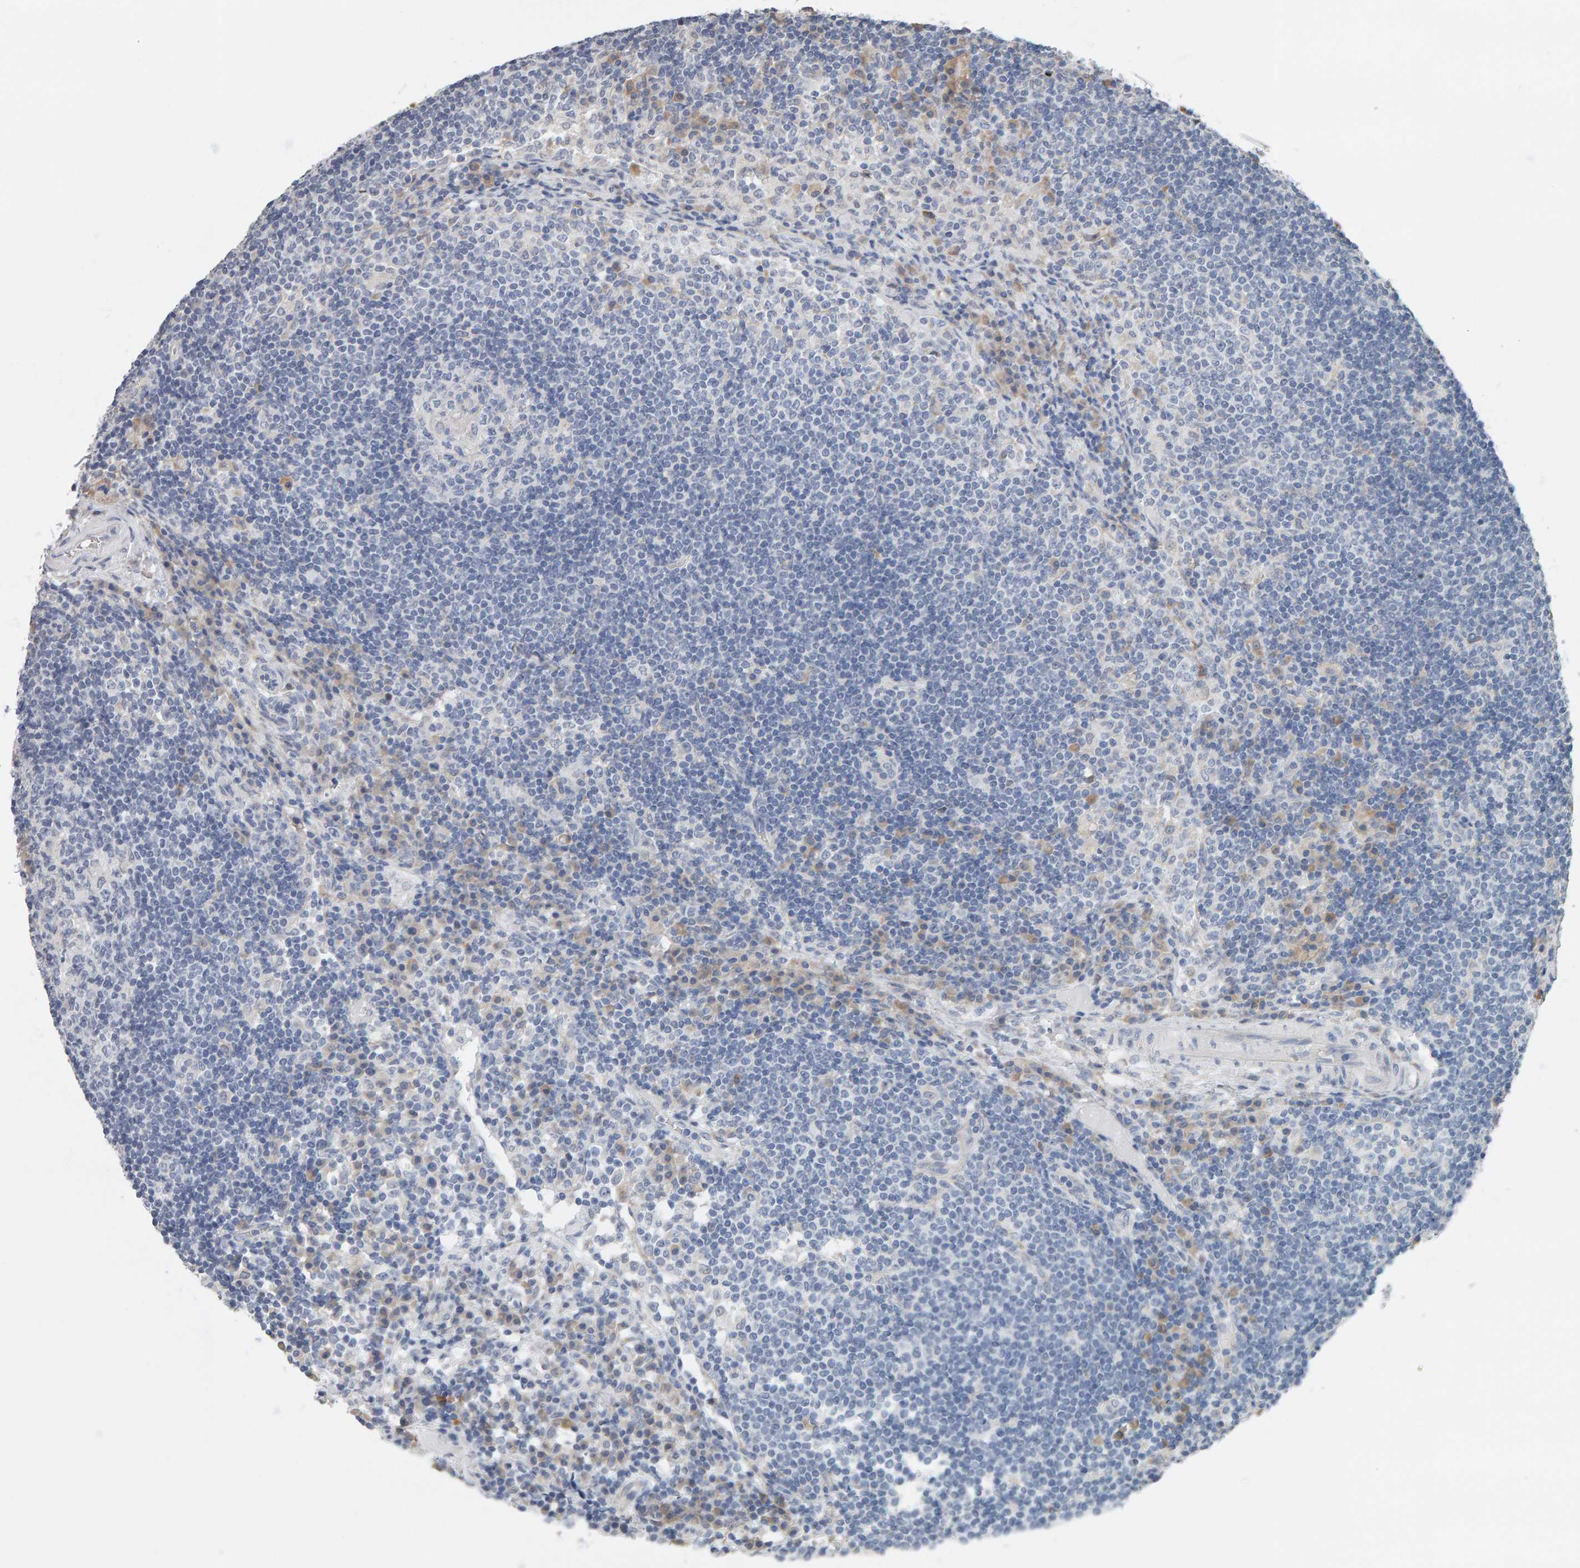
{"staining": {"intensity": "negative", "quantity": "none", "location": "none"}, "tissue": "lymph node", "cell_type": "Germinal center cells", "image_type": "normal", "snomed": [{"axis": "morphology", "description": "Normal tissue, NOS"}, {"axis": "topography", "description": "Lymph node"}], "caption": "High power microscopy photomicrograph of an immunohistochemistry image of unremarkable lymph node, revealing no significant staining in germinal center cells.", "gene": "ADHFE1", "patient": {"sex": "female", "age": 53}}